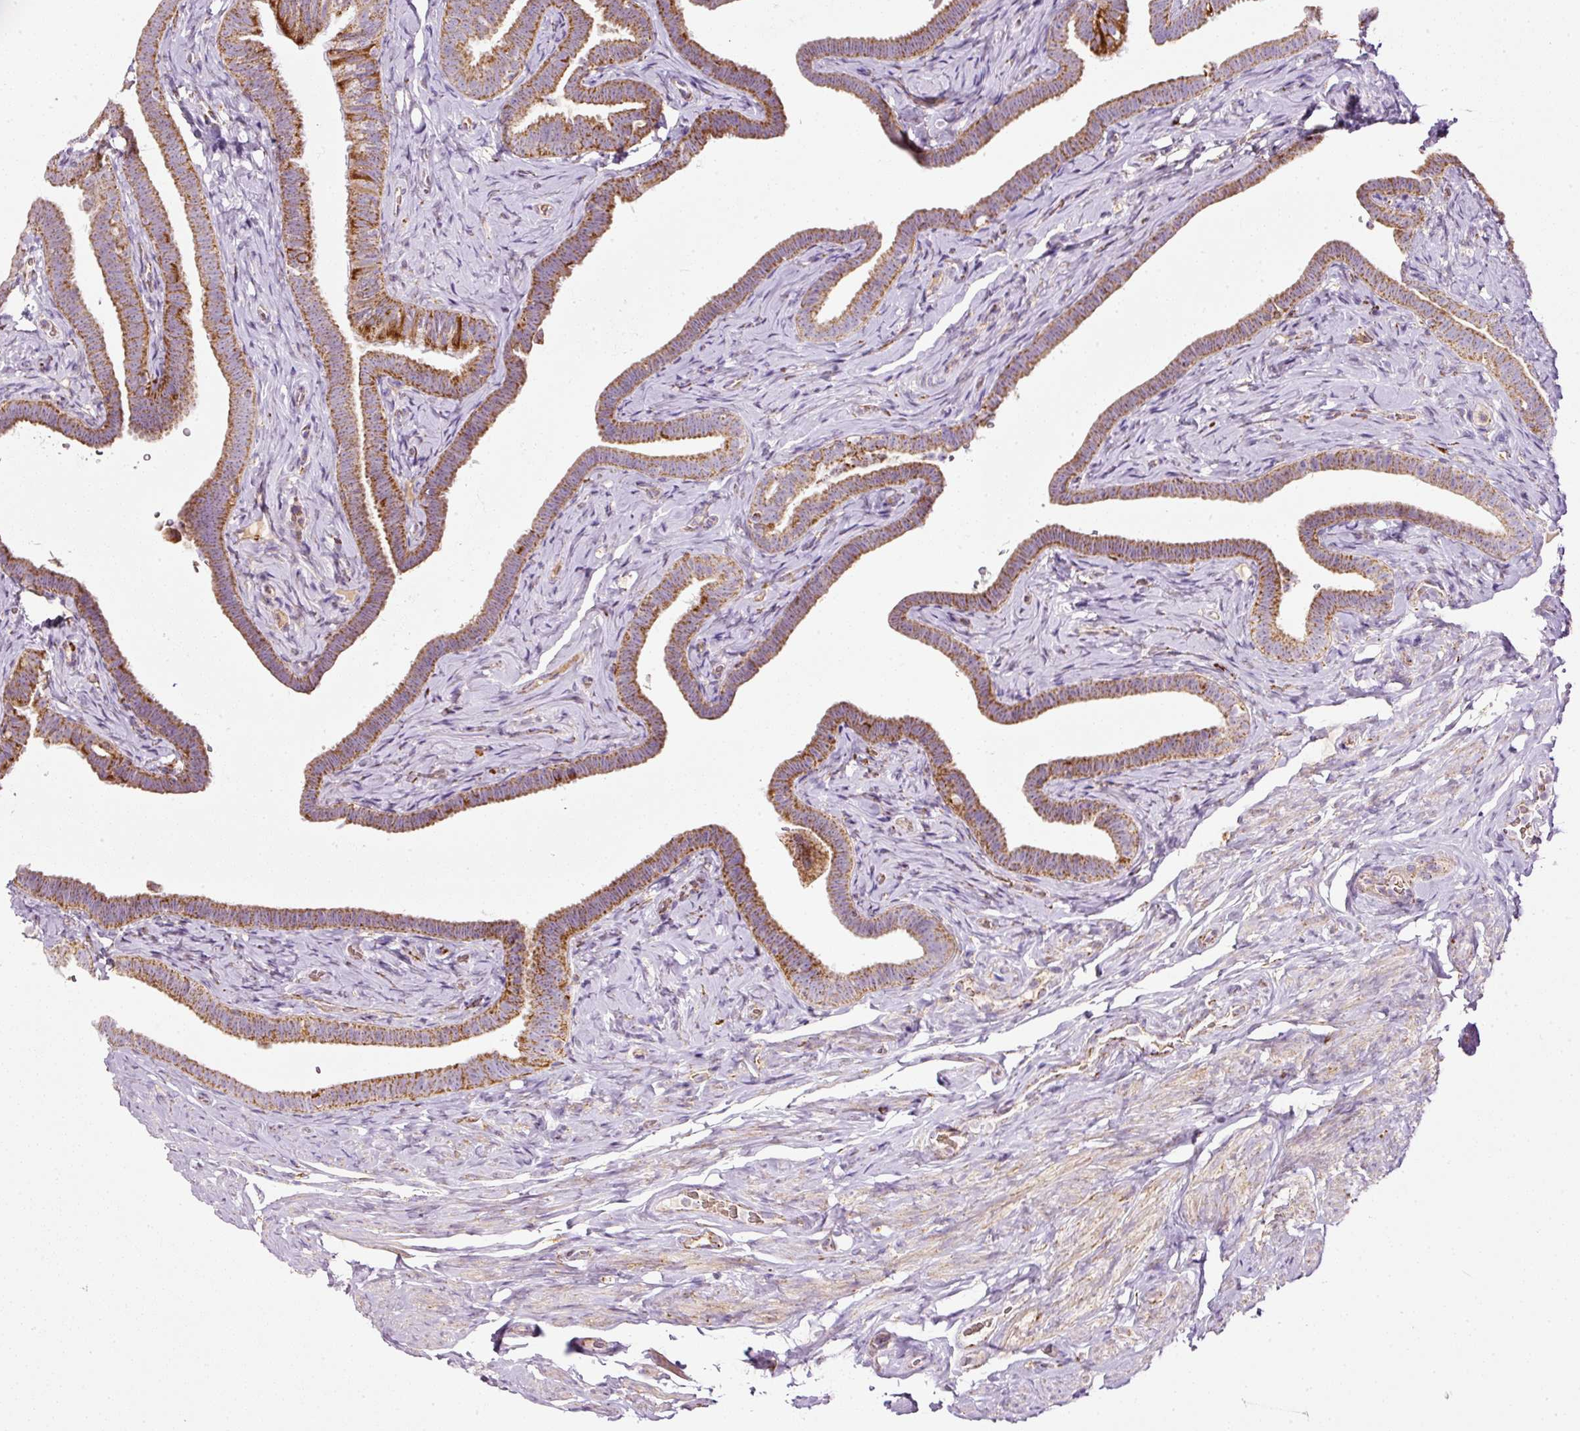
{"staining": {"intensity": "moderate", "quantity": ">75%", "location": "cytoplasmic/membranous"}, "tissue": "fallopian tube", "cell_type": "Glandular cells", "image_type": "normal", "snomed": [{"axis": "morphology", "description": "Normal tissue, NOS"}, {"axis": "topography", "description": "Fallopian tube"}], "caption": "A brown stain highlights moderate cytoplasmic/membranous staining of a protein in glandular cells of normal human fallopian tube.", "gene": "SDHA", "patient": {"sex": "female", "age": 69}}